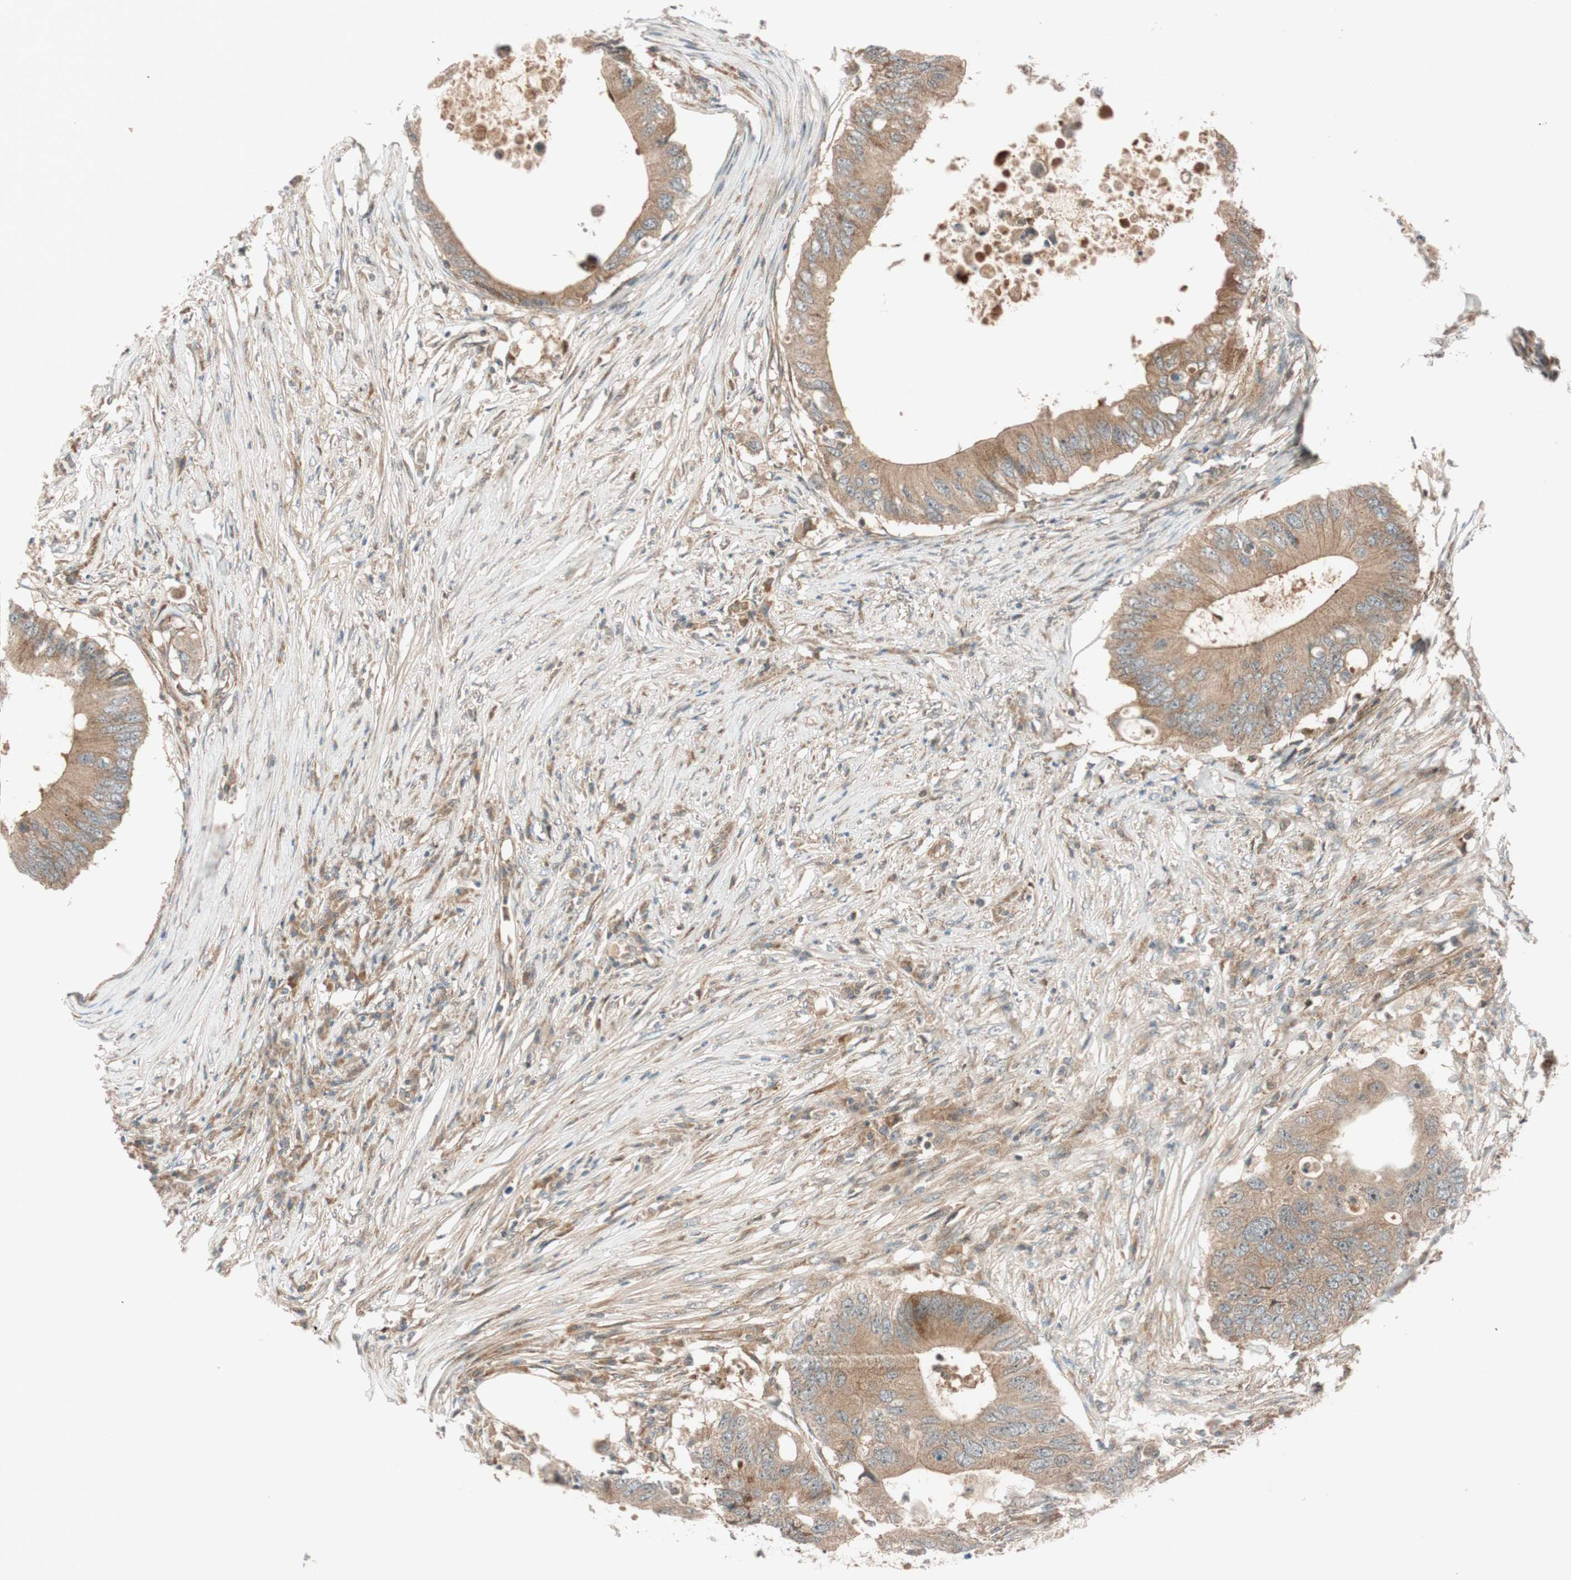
{"staining": {"intensity": "weak", "quantity": ">75%", "location": "cytoplasmic/membranous"}, "tissue": "colorectal cancer", "cell_type": "Tumor cells", "image_type": "cancer", "snomed": [{"axis": "morphology", "description": "Adenocarcinoma, NOS"}, {"axis": "topography", "description": "Colon"}], "caption": "This is an image of immunohistochemistry (IHC) staining of colorectal cancer (adenocarcinoma), which shows weak positivity in the cytoplasmic/membranous of tumor cells.", "gene": "ABI1", "patient": {"sex": "male", "age": 71}}